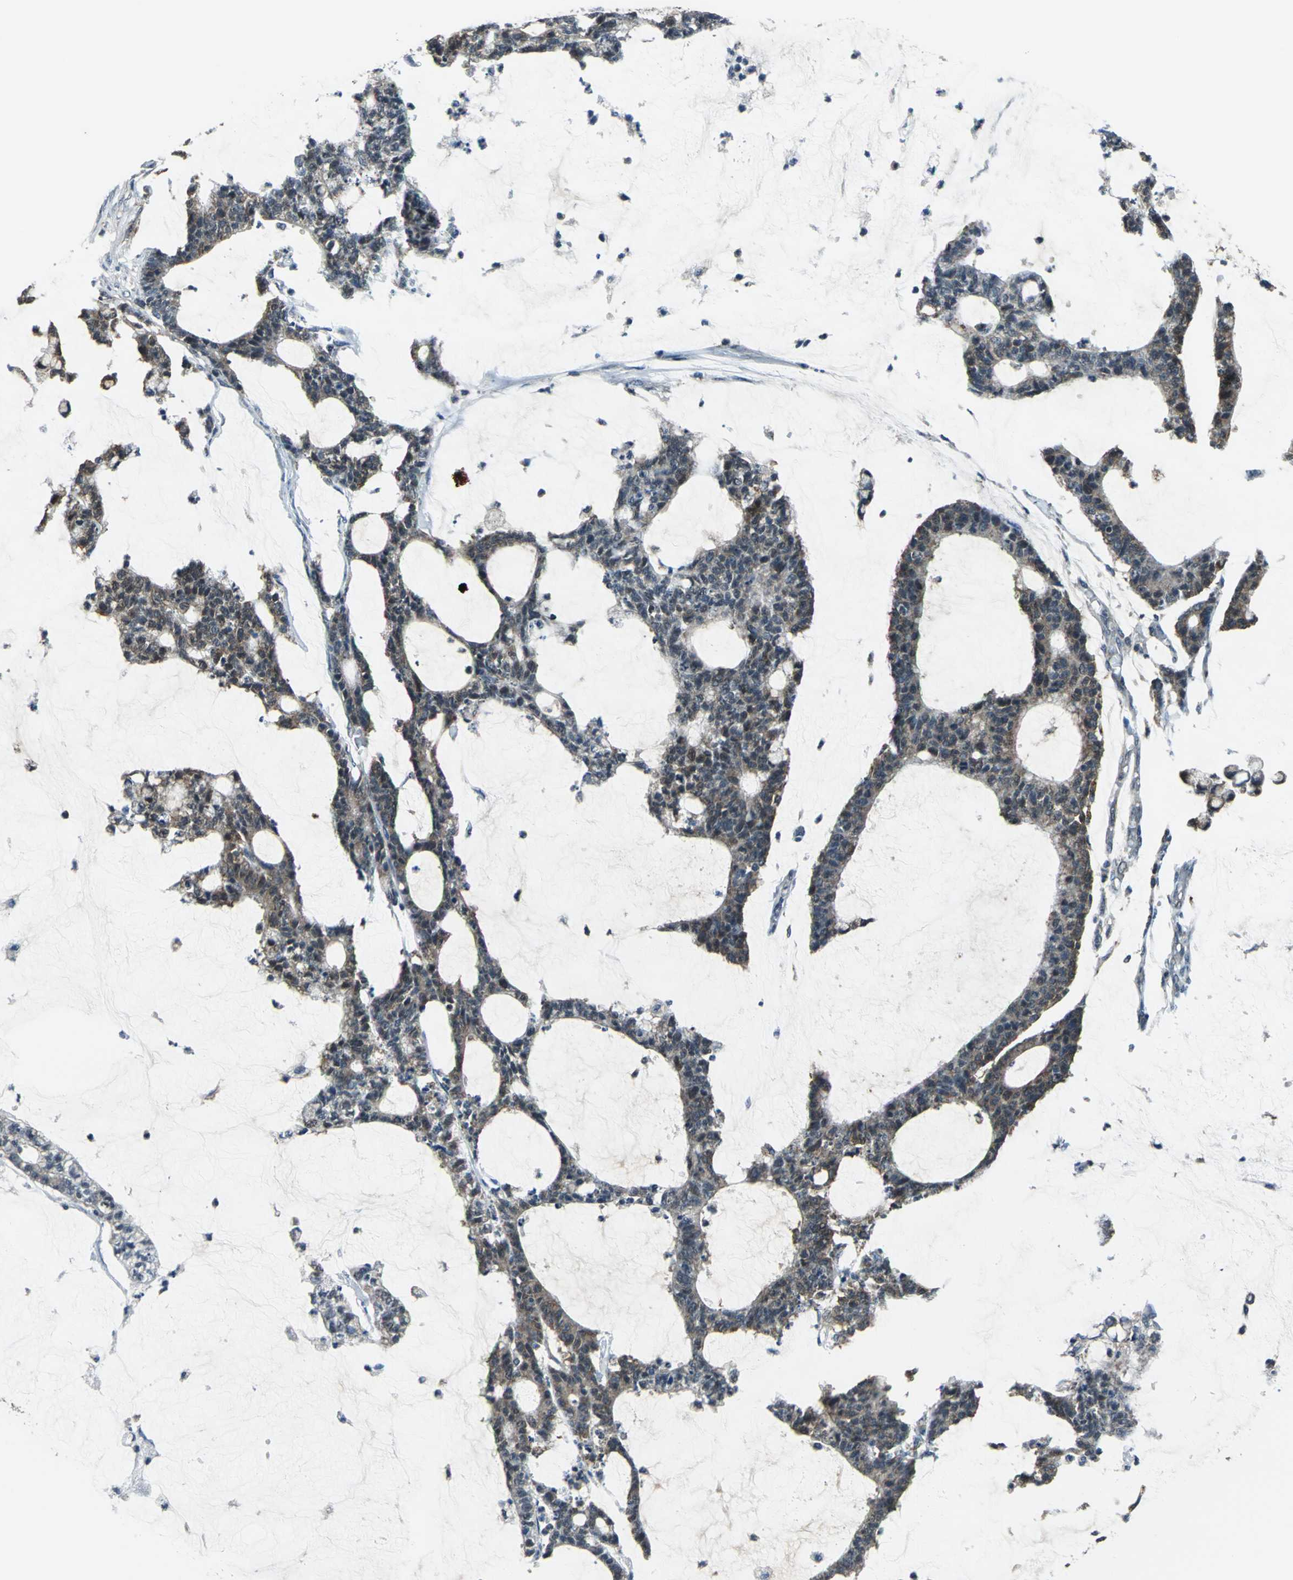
{"staining": {"intensity": "moderate", "quantity": ">75%", "location": "cytoplasmic/membranous"}, "tissue": "colorectal cancer", "cell_type": "Tumor cells", "image_type": "cancer", "snomed": [{"axis": "morphology", "description": "Adenocarcinoma, NOS"}, {"axis": "topography", "description": "Colon"}], "caption": "DAB (3,3'-diaminobenzidine) immunohistochemical staining of human colorectal cancer (adenocarcinoma) displays moderate cytoplasmic/membranous protein expression in approximately >75% of tumor cells. The staining was performed using DAB, with brown indicating positive protein expression. Nuclei are stained blue with hematoxylin.", "gene": "NUDT2", "patient": {"sex": "female", "age": 84}}